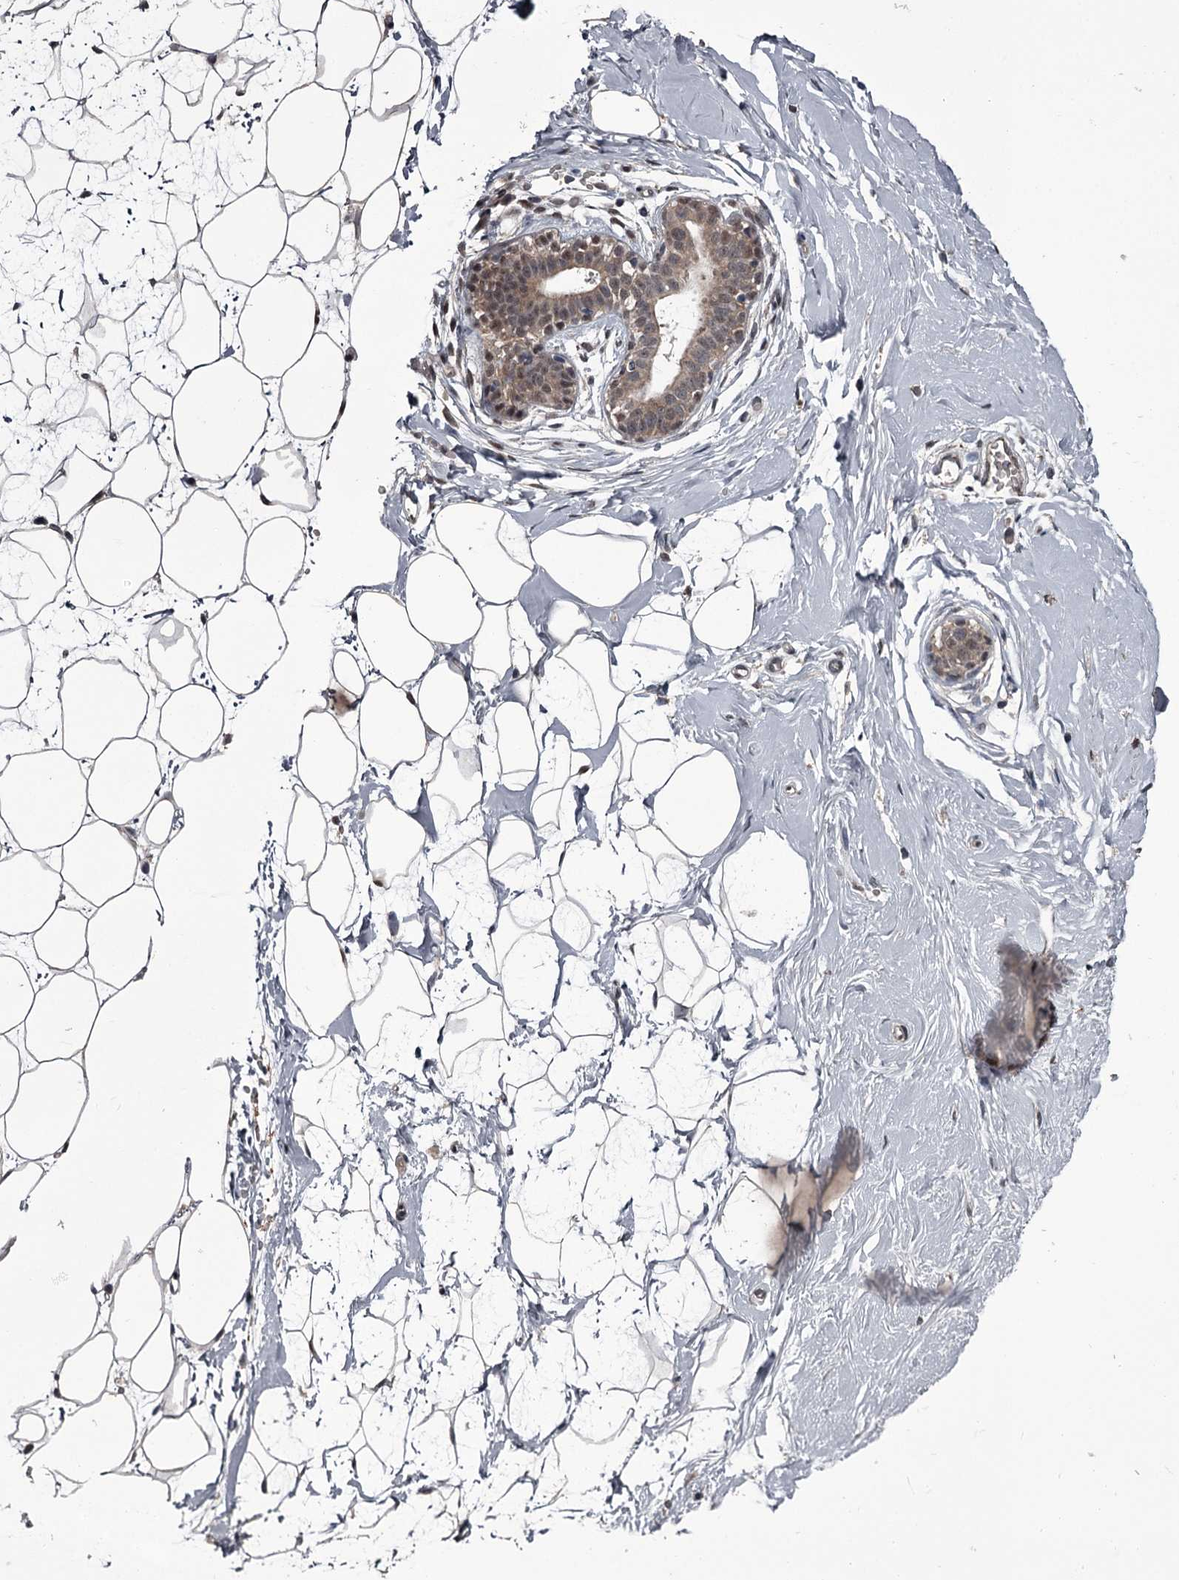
{"staining": {"intensity": "moderate", "quantity": ">75%", "location": "nuclear"}, "tissue": "breast", "cell_type": "Adipocytes", "image_type": "normal", "snomed": [{"axis": "morphology", "description": "Normal tissue, NOS"}, {"axis": "morphology", "description": "Adenoma, NOS"}, {"axis": "topography", "description": "Breast"}], "caption": "The image displays staining of unremarkable breast, revealing moderate nuclear protein staining (brown color) within adipocytes.", "gene": "PRPF40B", "patient": {"sex": "female", "age": 23}}